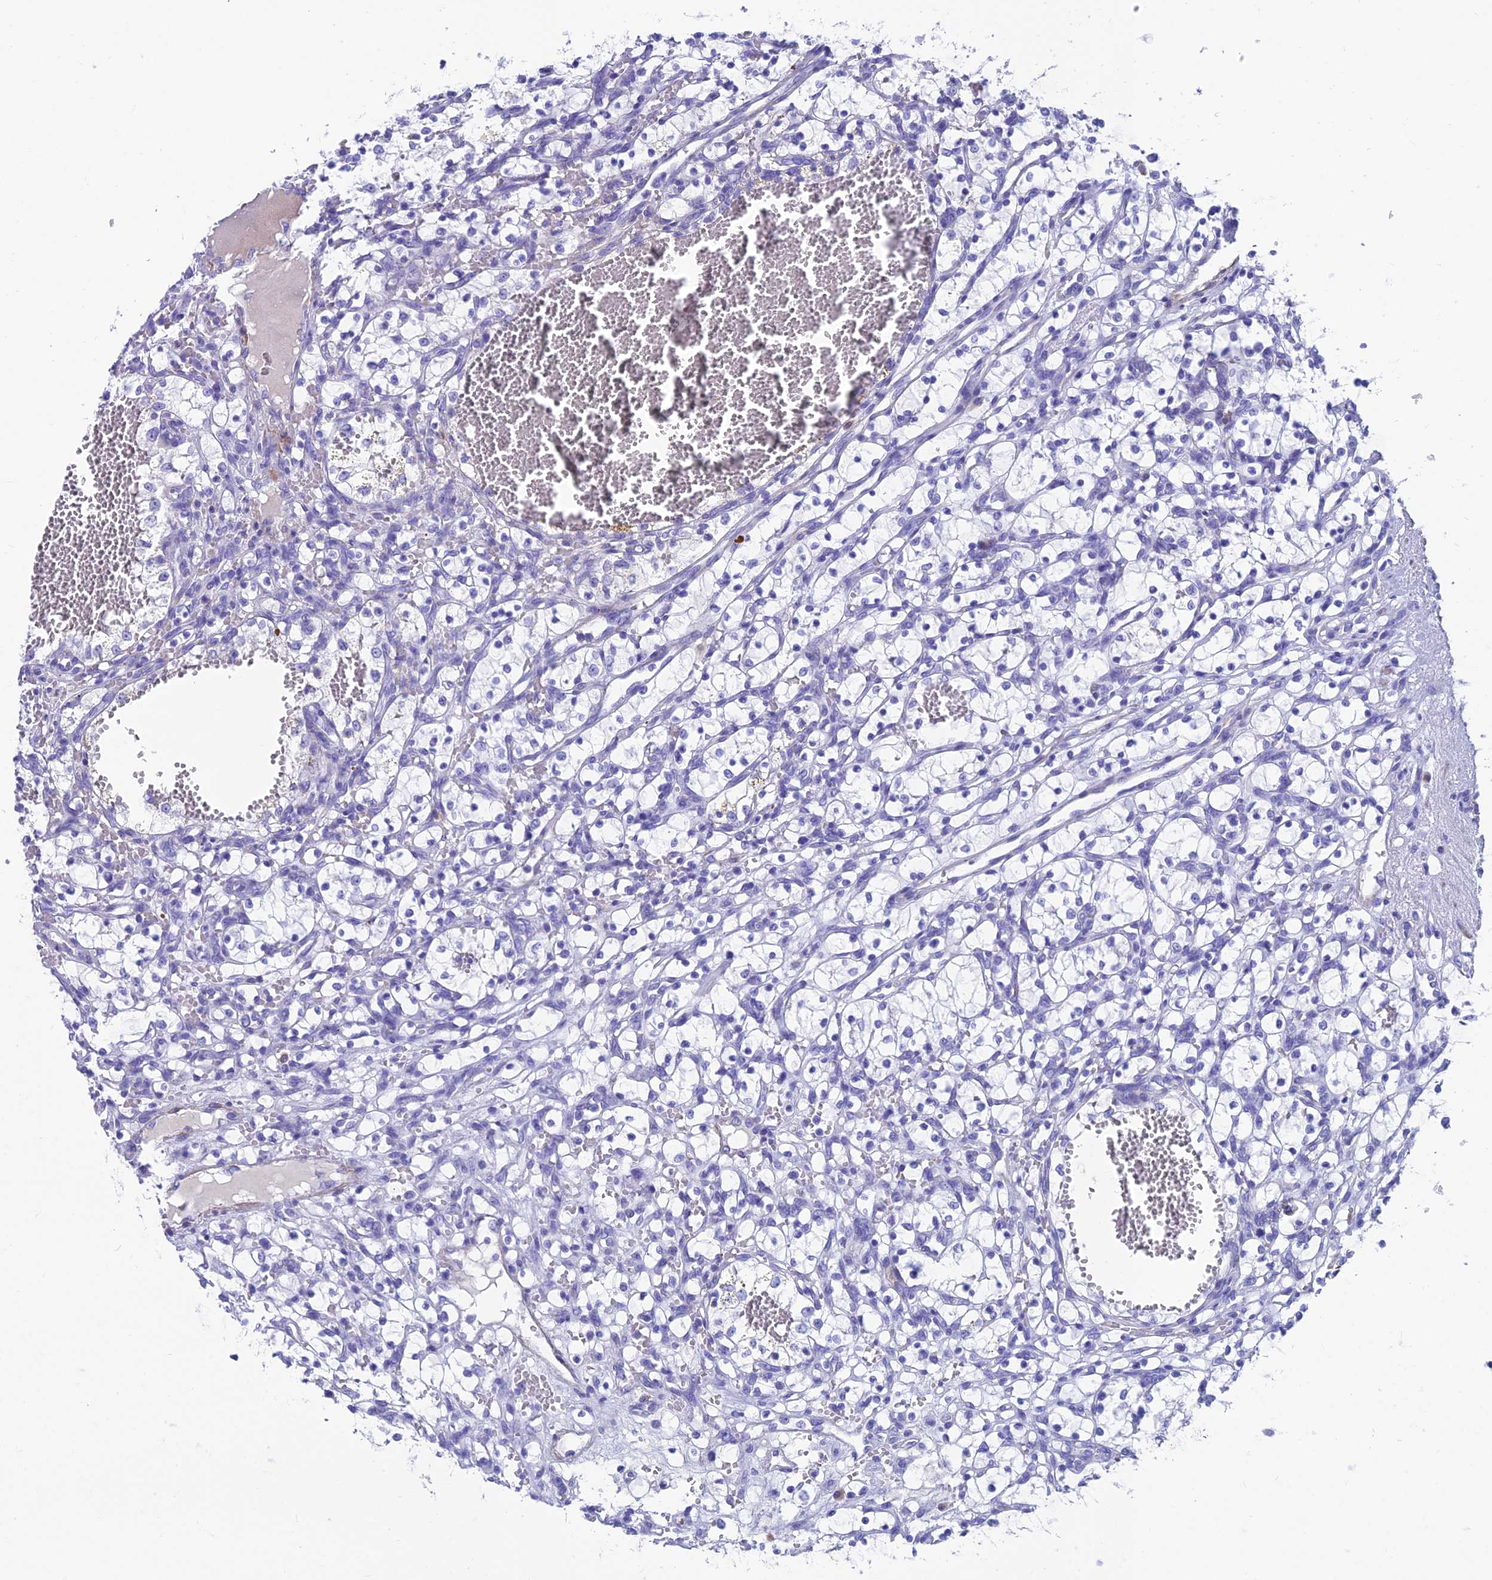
{"staining": {"intensity": "negative", "quantity": "none", "location": "none"}, "tissue": "renal cancer", "cell_type": "Tumor cells", "image_type": "cancer", "snomed": [{"axis": "morphology", "description": "Adenocarcinoma, NOS"}, {"axis": "topography", "description": "Kidney"}], "caption": "Immunohistochemical staining of adenocarcinoma (renal) shows no significant positivity in tumor cells. Nuclei are stained in blue.", "gene": "GNG11", "patient": {"sex": "female", "age": 69}}